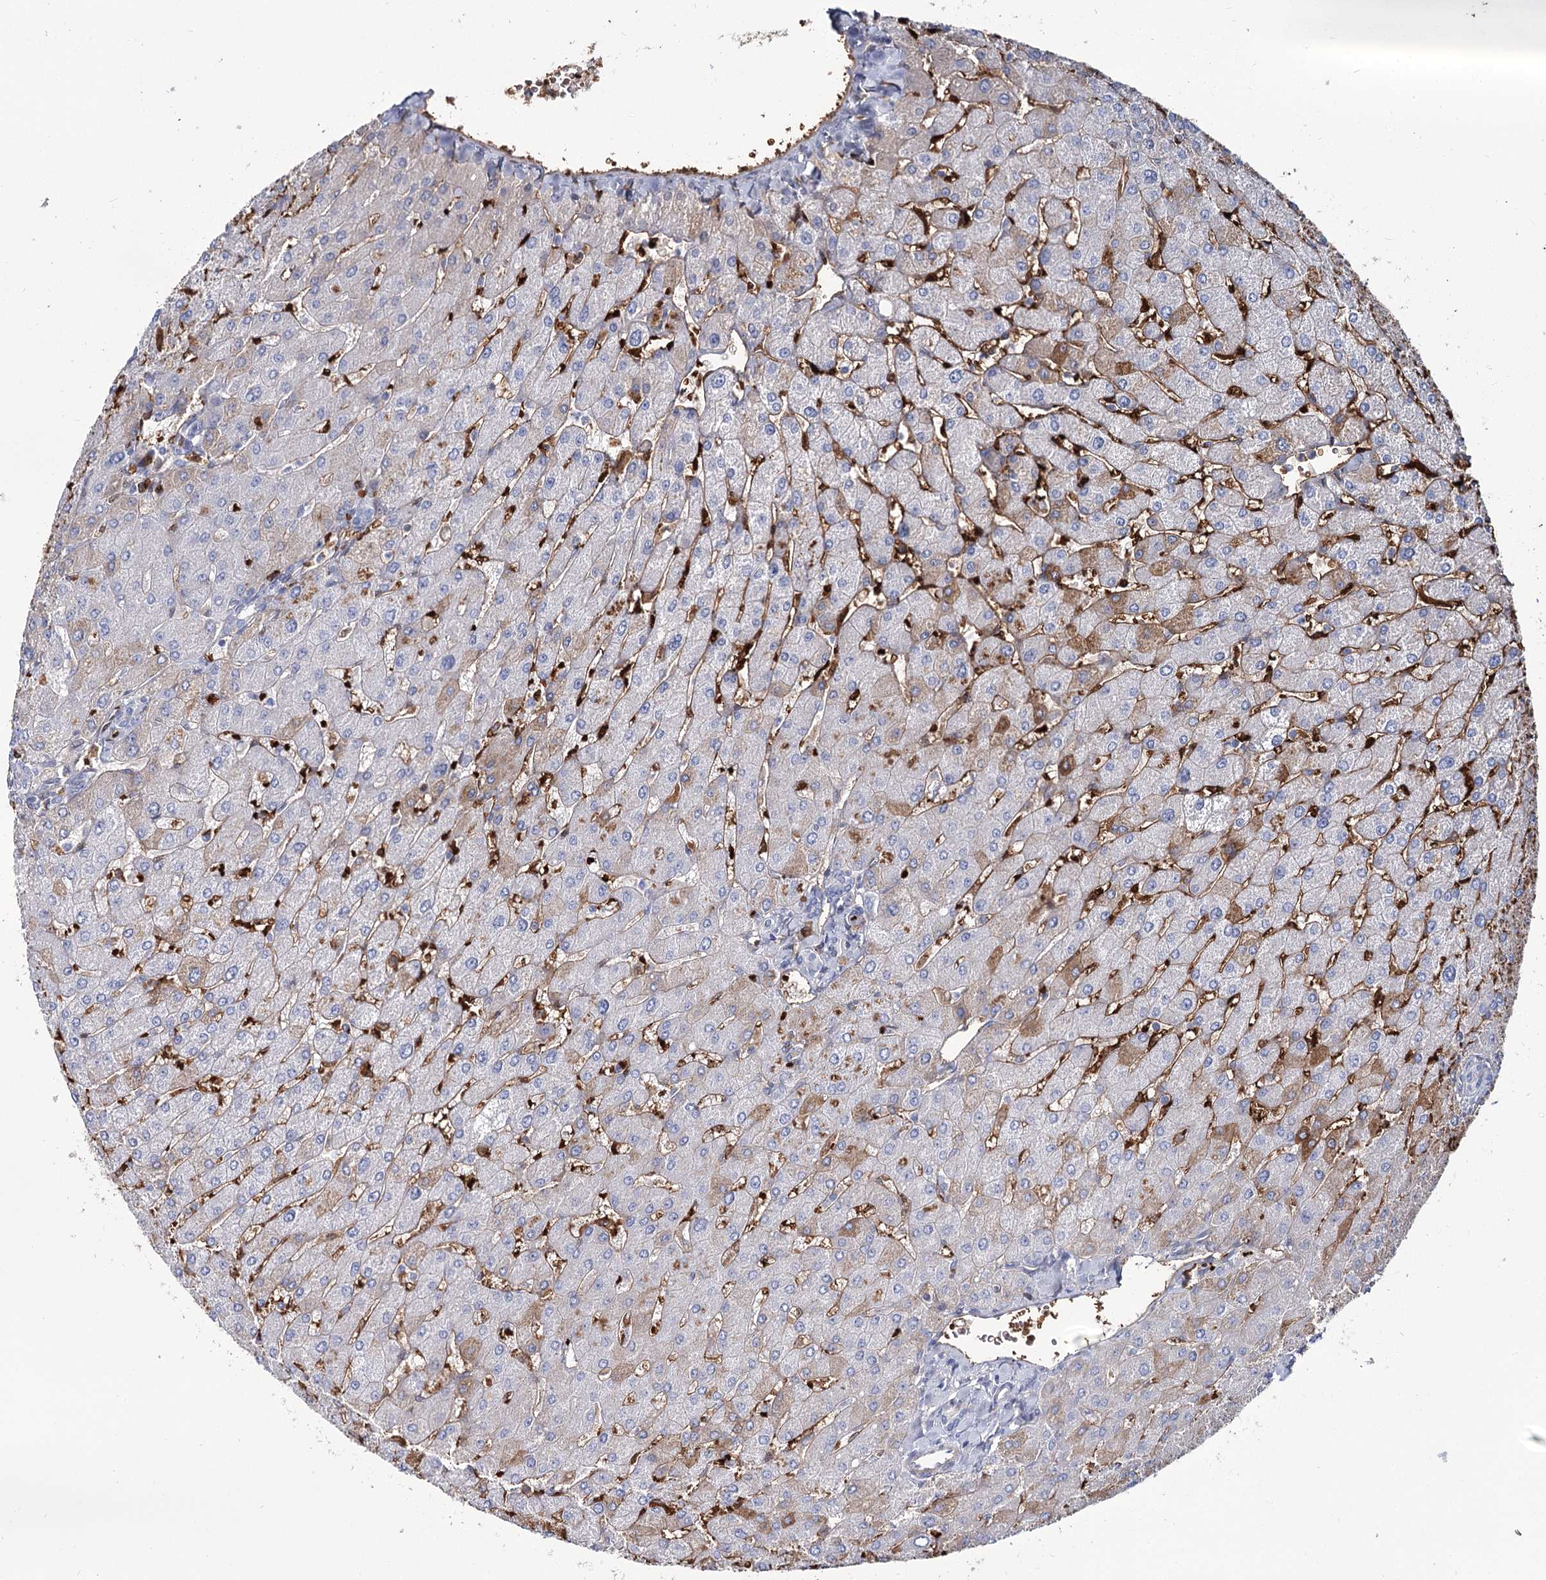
{"staining": {"intensity": "negative", "quantity": "none", "location": "none"}, "tissue": "liver", "cell_type": "Cholangiocytes", "image_type": "normal", "snomed": [{"axis": "morphology", "description": "Normal tissue, NOS"}, {"axis": "topography", "description": "Liver"}], "caption": "A histopathology image of human liver is negative for staining in cholangiocytes. (Stains: DAB immunohistochemistry (IHC) with hematoxylin counter stain, Microscopy: brightfield microscopy at high magnification).", "gene": "GBF1", "patient": {"sex": "male", "age": 55}}